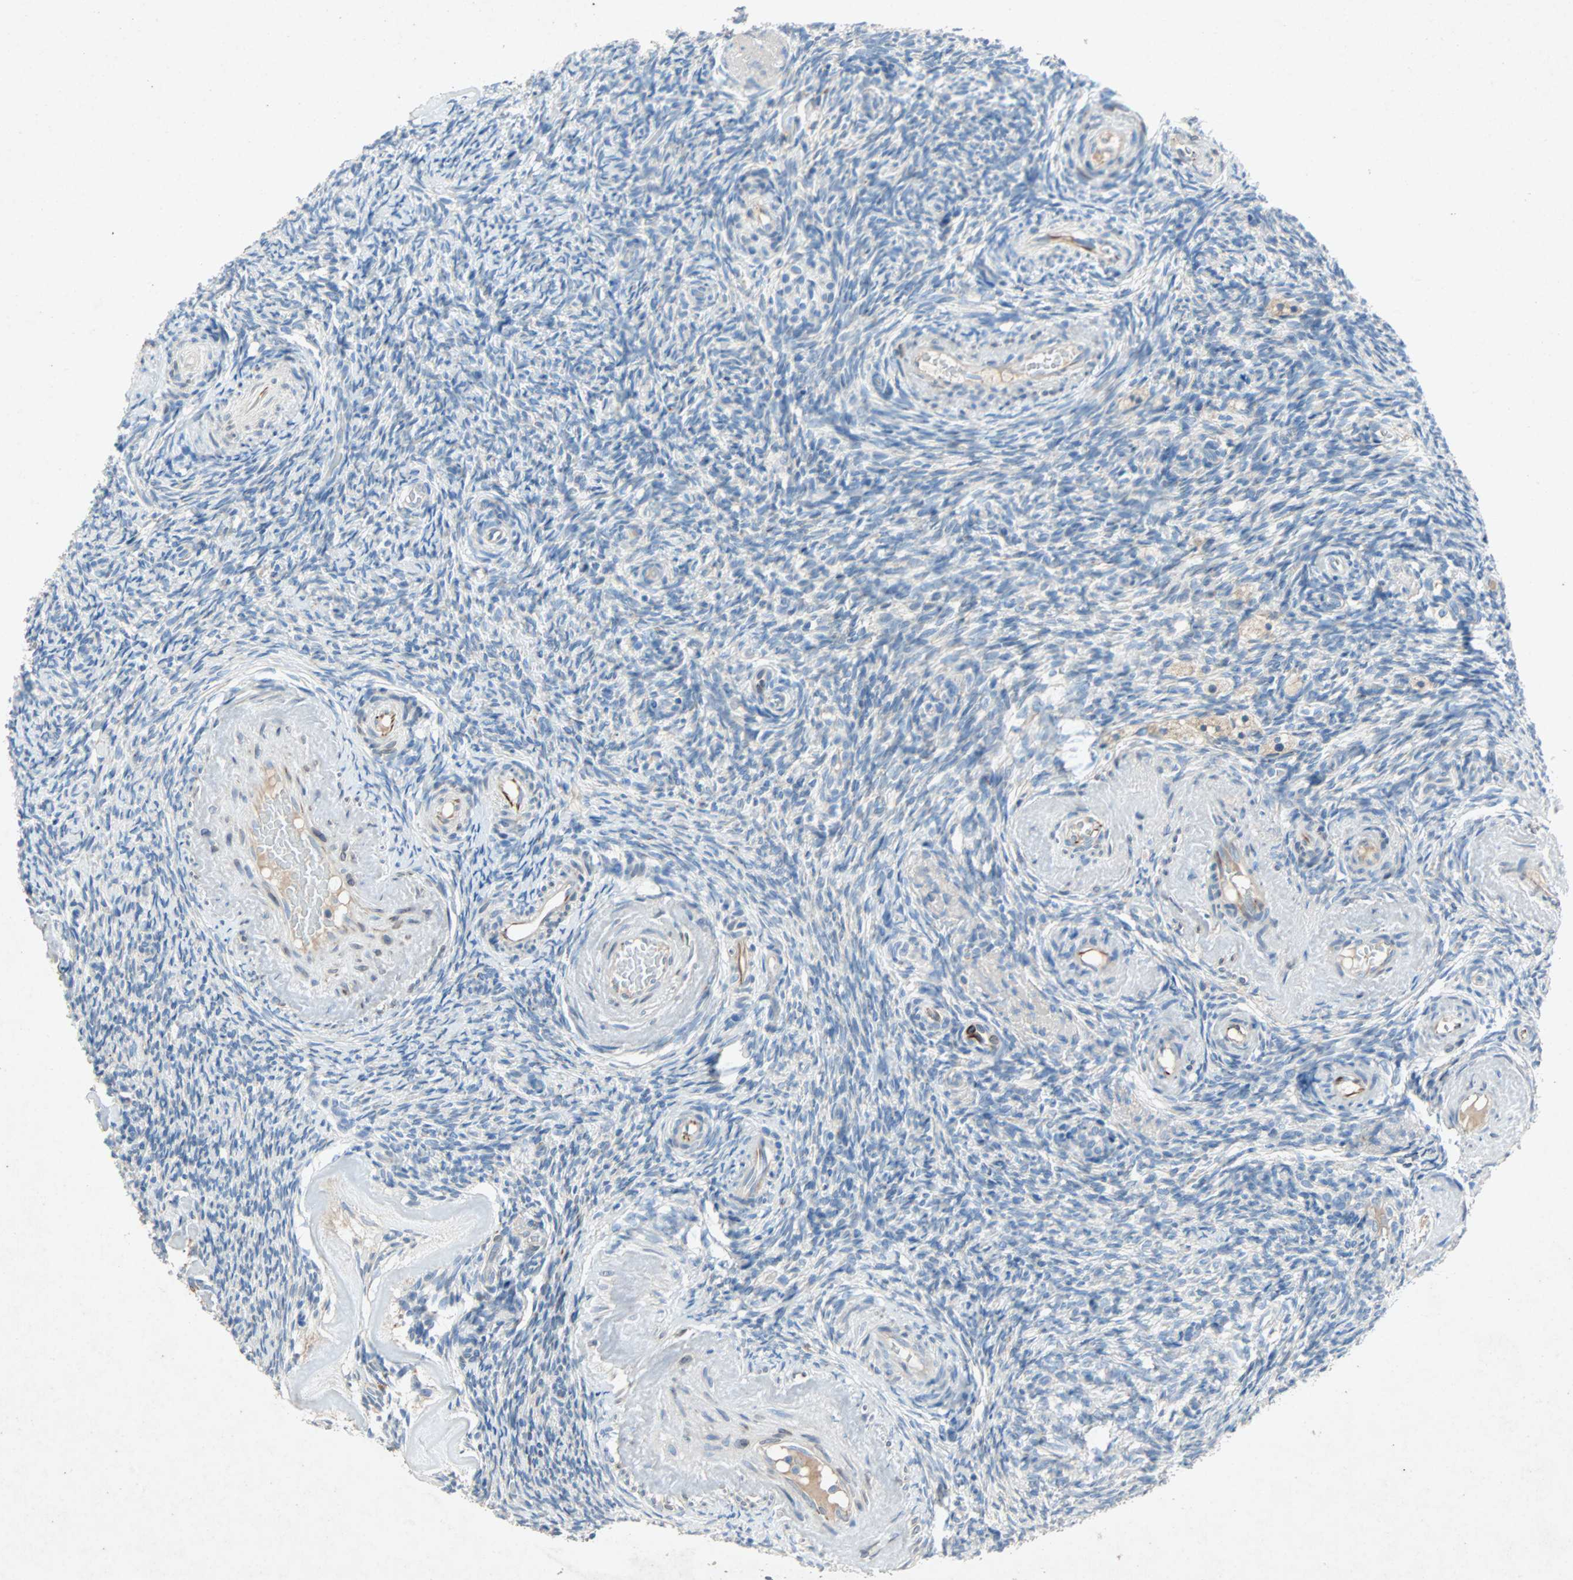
{"staining": {"intensity": "weak", "quantity": "<25%", "location": "cytoplasmic/membranous"}, "tissue": "ovary", "cell_type": "Ovarian stroma cells", "image_type": "normal", "snomed": [{"axis": "morphology", "description": "Normal tissue, NOS"}, {"axis": "topography", "description": "Ovary"}], "caption": "The immunohistochemistry photomicrograph has no significant staining in ovarian stroma cells of ovary.", "gene": "PCDHB2", "patient": {"sex": "female", "age": 60}}